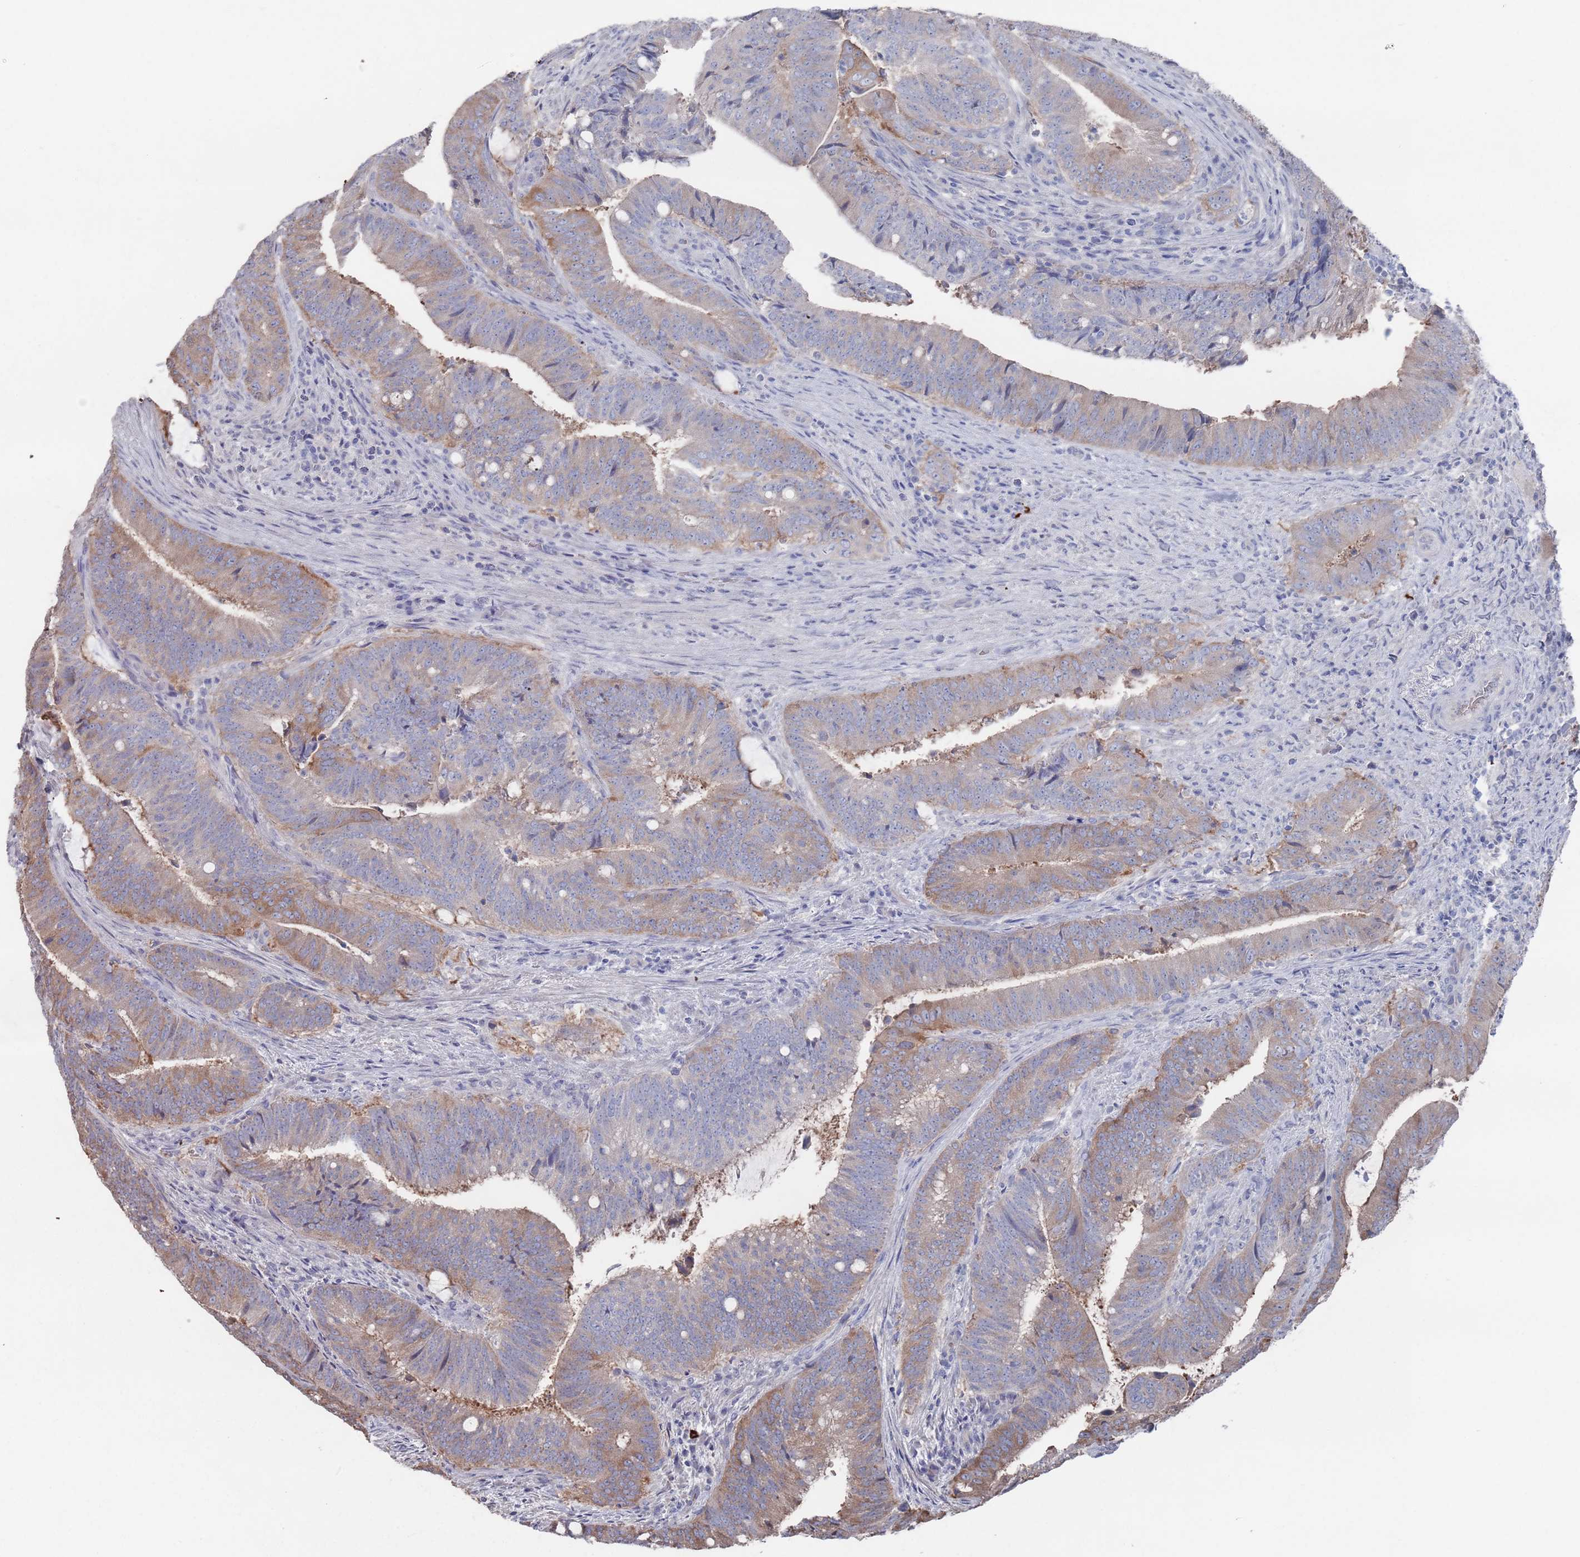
{"staining": {"intensity": "moderate", "quantity": "25%-75%", "location": "cytoplasmic/membranous"}, "tissue": "colorectal cancer", "cell_type": "Tumor cells", "image_type": "cancer", "snomed": [{"axis": "morphology", "description": "Adenocarcinoma, NOS"}, {"axis": "topography", "description": "Colon"}], "caption": "An image of human colorectal adenocarcinoma stained for a protein displays moderate cytoplasmic/membranous brown staining in tumor cells.", "gene": "TMCO3", "patient": {"sex": "female", "age": 43}}